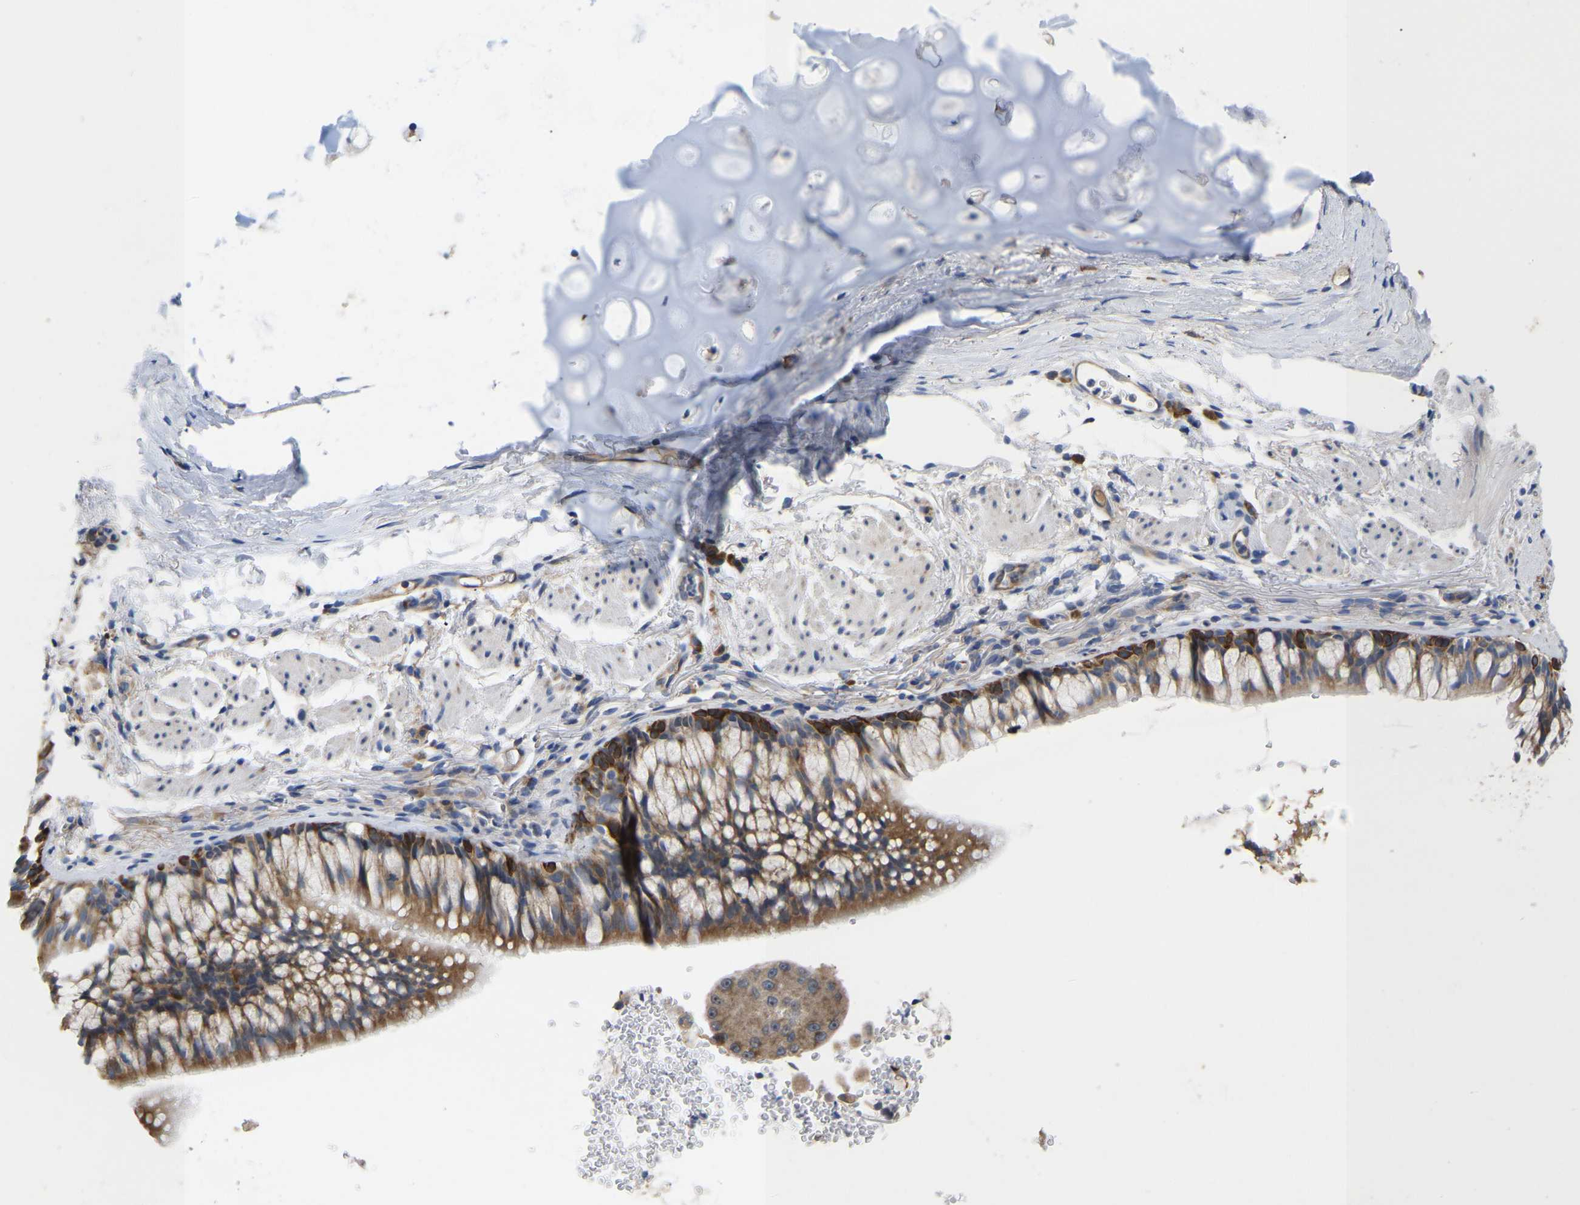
{"staining": {"intensity": "strong", "quantity": "25%-75%", "location": "cytoplasmic/membranous"}, "tissue": "bronchus", "cell_type": "Respiratory epithelial cells", "image_type": "normal", "snomed": [{"axis": "morphology", "description": "Normal tissue, NOS"}, {"axis": "topography", "description": "Cartilage tissue"}, {"axis": "topography", "description": "Bronchus"}], "caption": "High-magnification brightfield microscopy of benign bronchus stained with DAB (3,3'-diaminobenzidine) (brown) and counterstained with hematoxylin (blue). respiratory epithelial cells exhibit strong cytoplasmic/membranous staining is appreciated in about25%-75% of cells.", "gene": "ABCA10", "patient": {"sex": "female", "age": 53}}